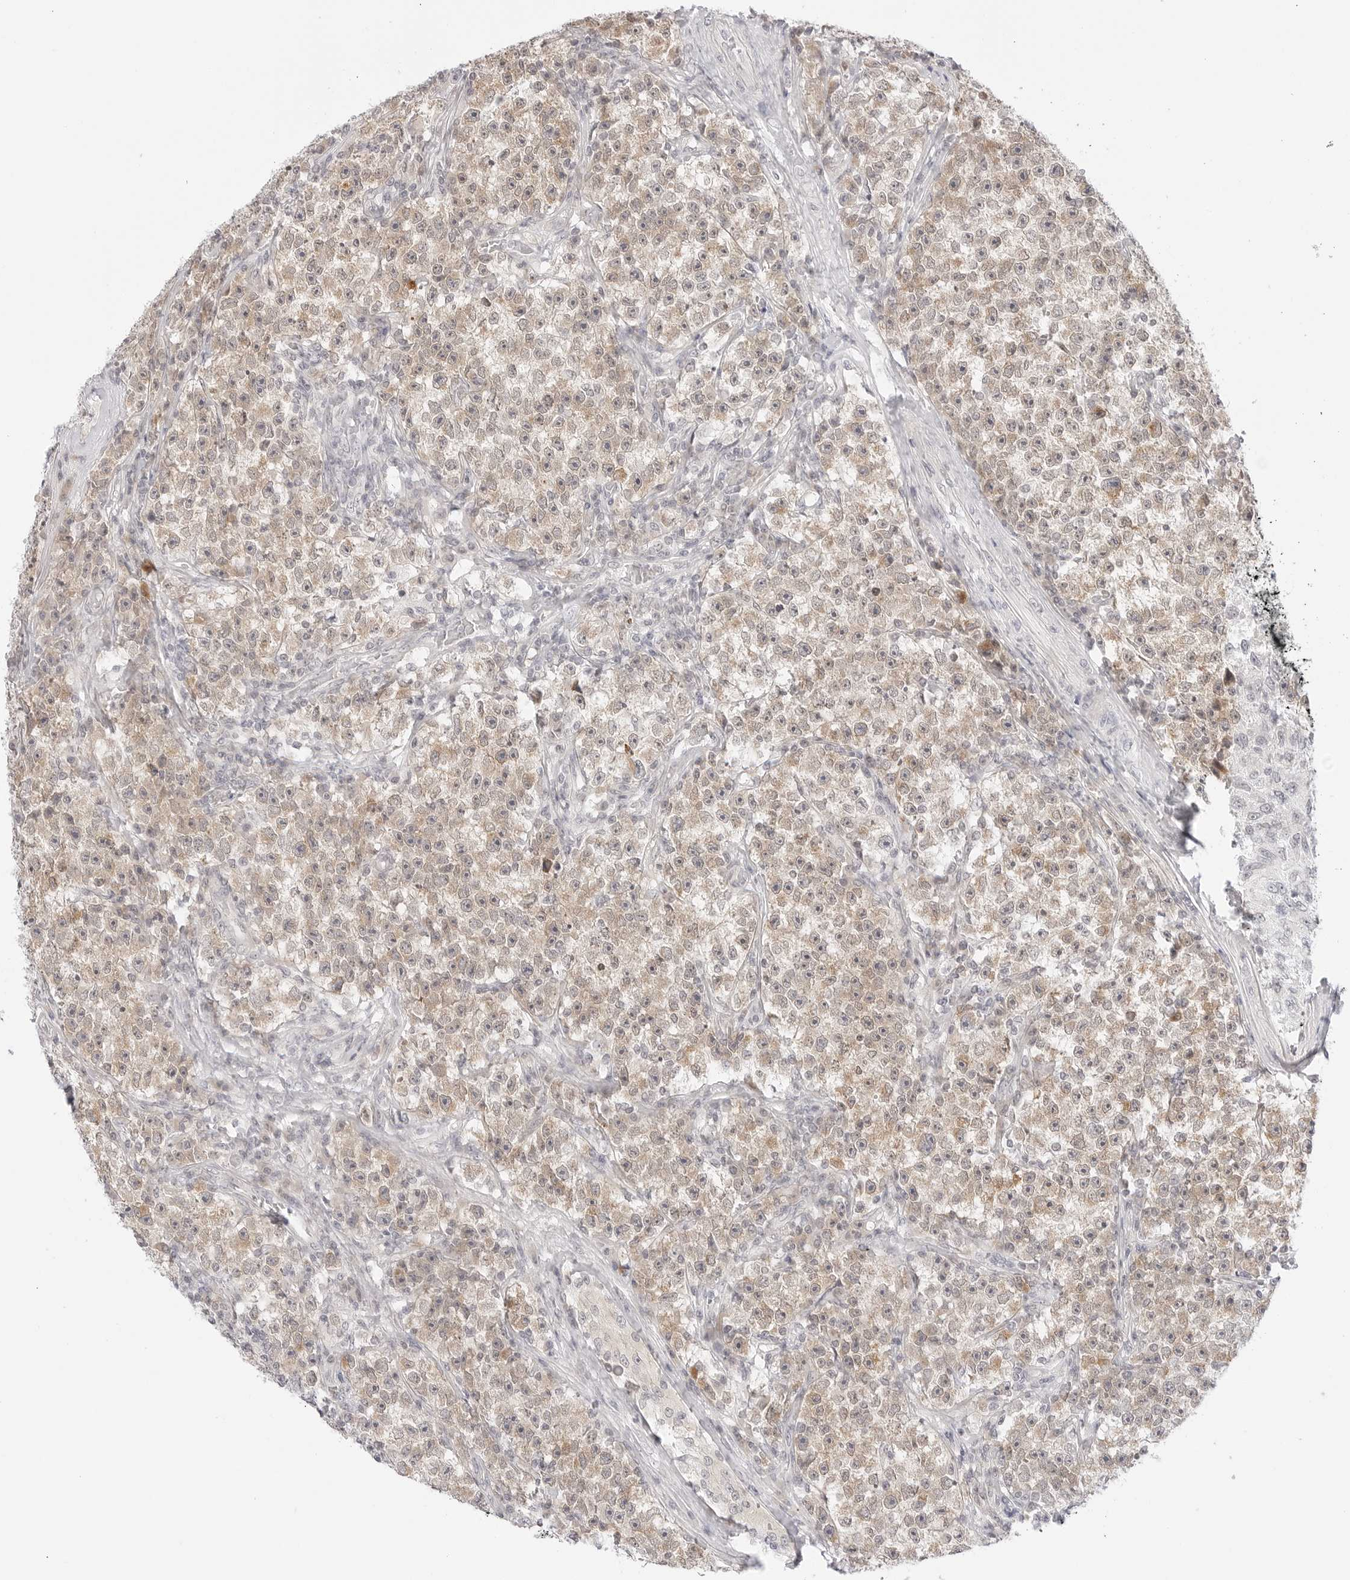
{"staining": {"intensity": "weak", "quantity": ">75%", "location": "cytoplasmic/membranous"}, "tissue": "testis cancer", "cell_type": "Tumor cells", "image_type": "cancer", "snomed": [{"axis": "morphology", "description": "Seminoma, NOS"}, {"axis": "topography", "description": "Testis"}], "caption": "Immunohistochemistry micrograph of neoplastic tissue: testis cancer (seminoma) stained using immunohistochemistry (IHC) reveals low levels of weak protein expression localized specifically in the cytoplasmic/membranous of tumor cells, appearing as a cytoplasmic/membranous brown color.", "gene": "TCP1", "patient": {"sex": "male", "age": 22}}